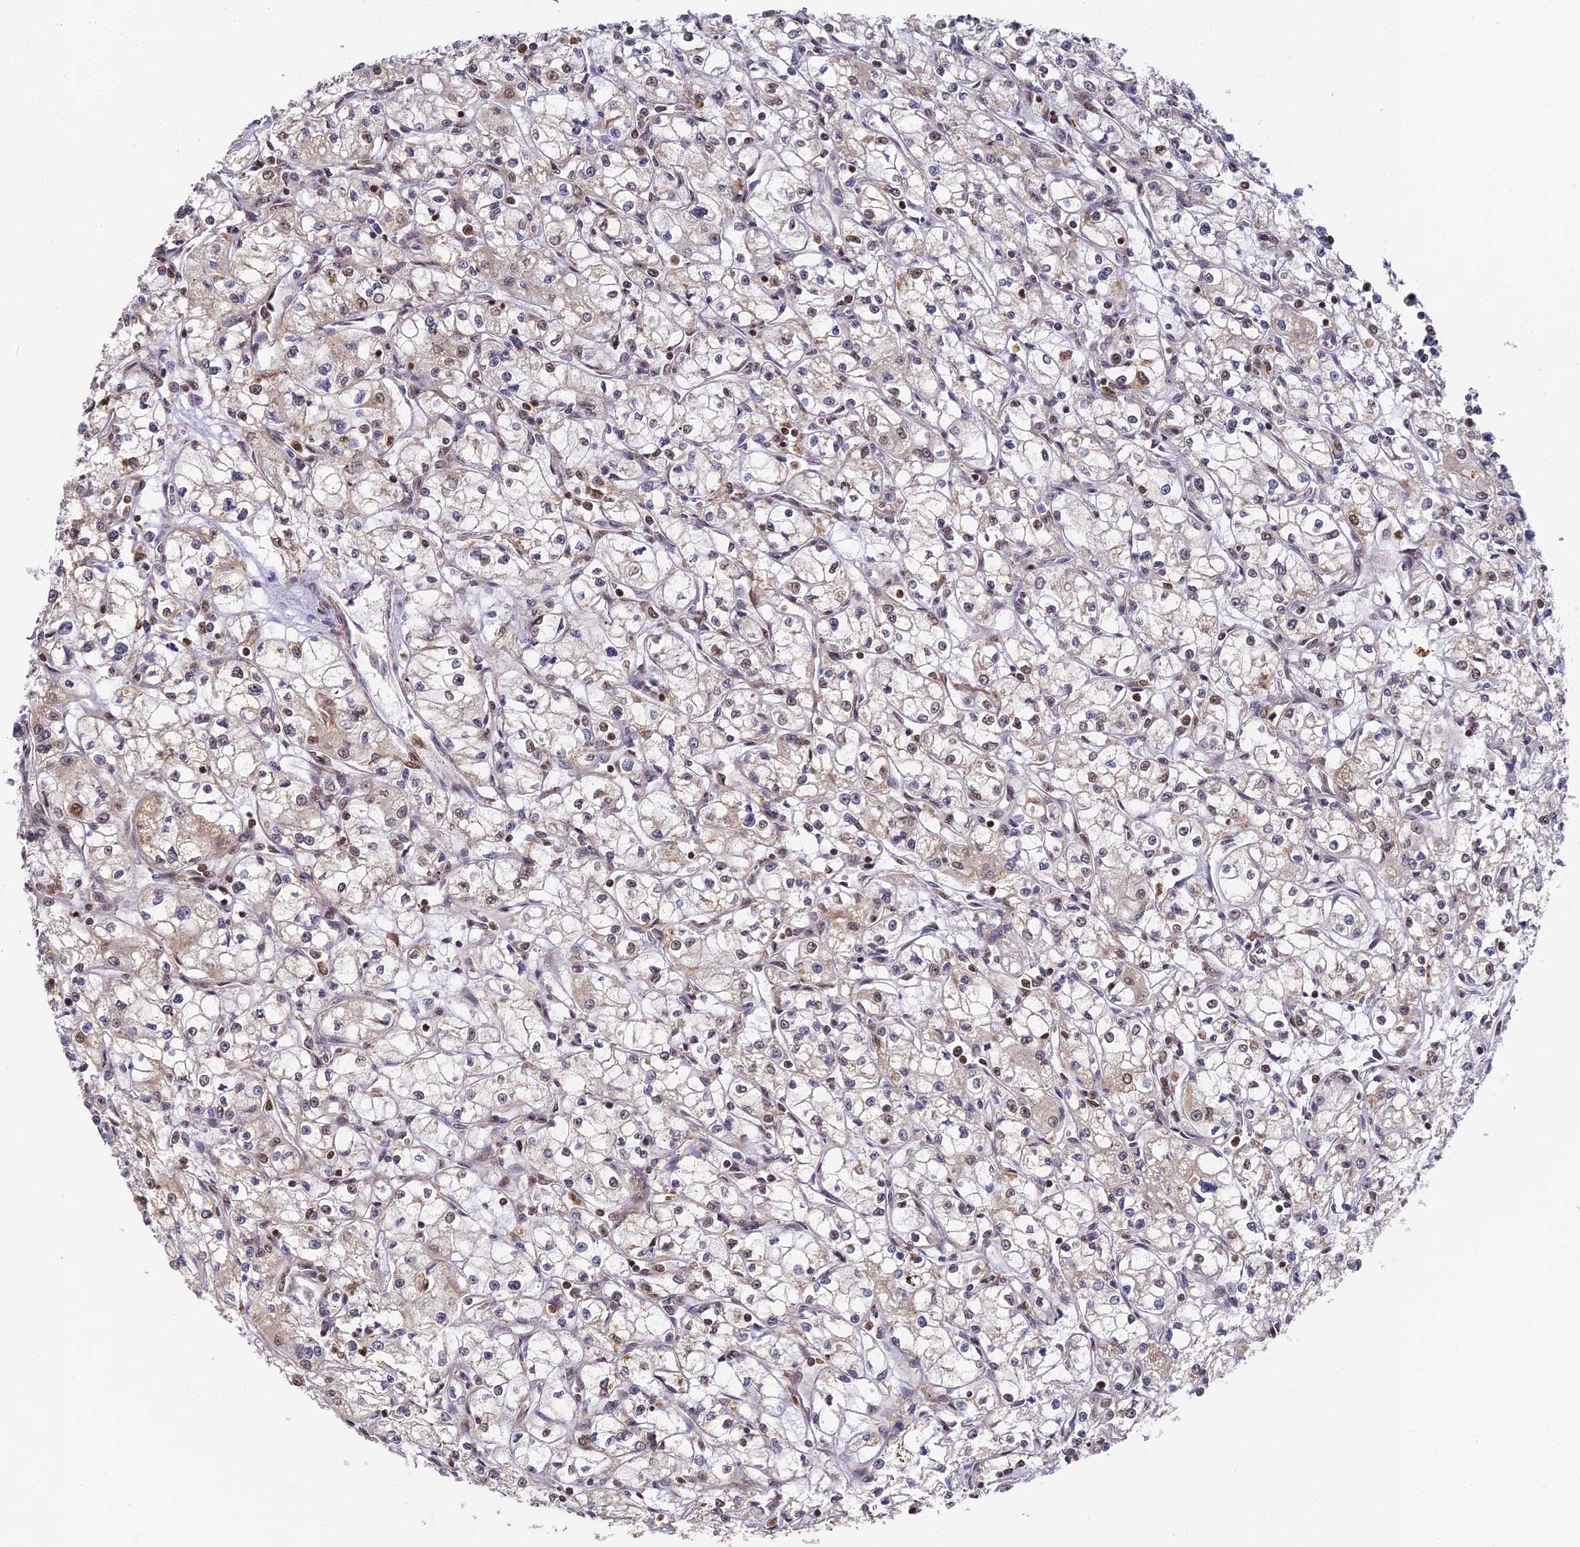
{"staining": {"intensity": "weak", "quantity": "<25%", "location": "cytoplasmic/membranous"}, "tissue": "renal cancer", "cell_type": "Tumor cells", "image_type": "cancer", "snomed": [{"axis": "morphology", "description": "Adenocarcinoma, NOS"}, {"axis": "topography", "description": "Kidney"}], "caption": "Immunohistochemistry (IHC) image of neoplastic tissue: human renal cancer stained with DAB (3,3'-diaminobenzidine) displays no significant protein expression in tumor cells.", "gene": "ZNF443", "patient": {"sex": "male", "age": 59}}